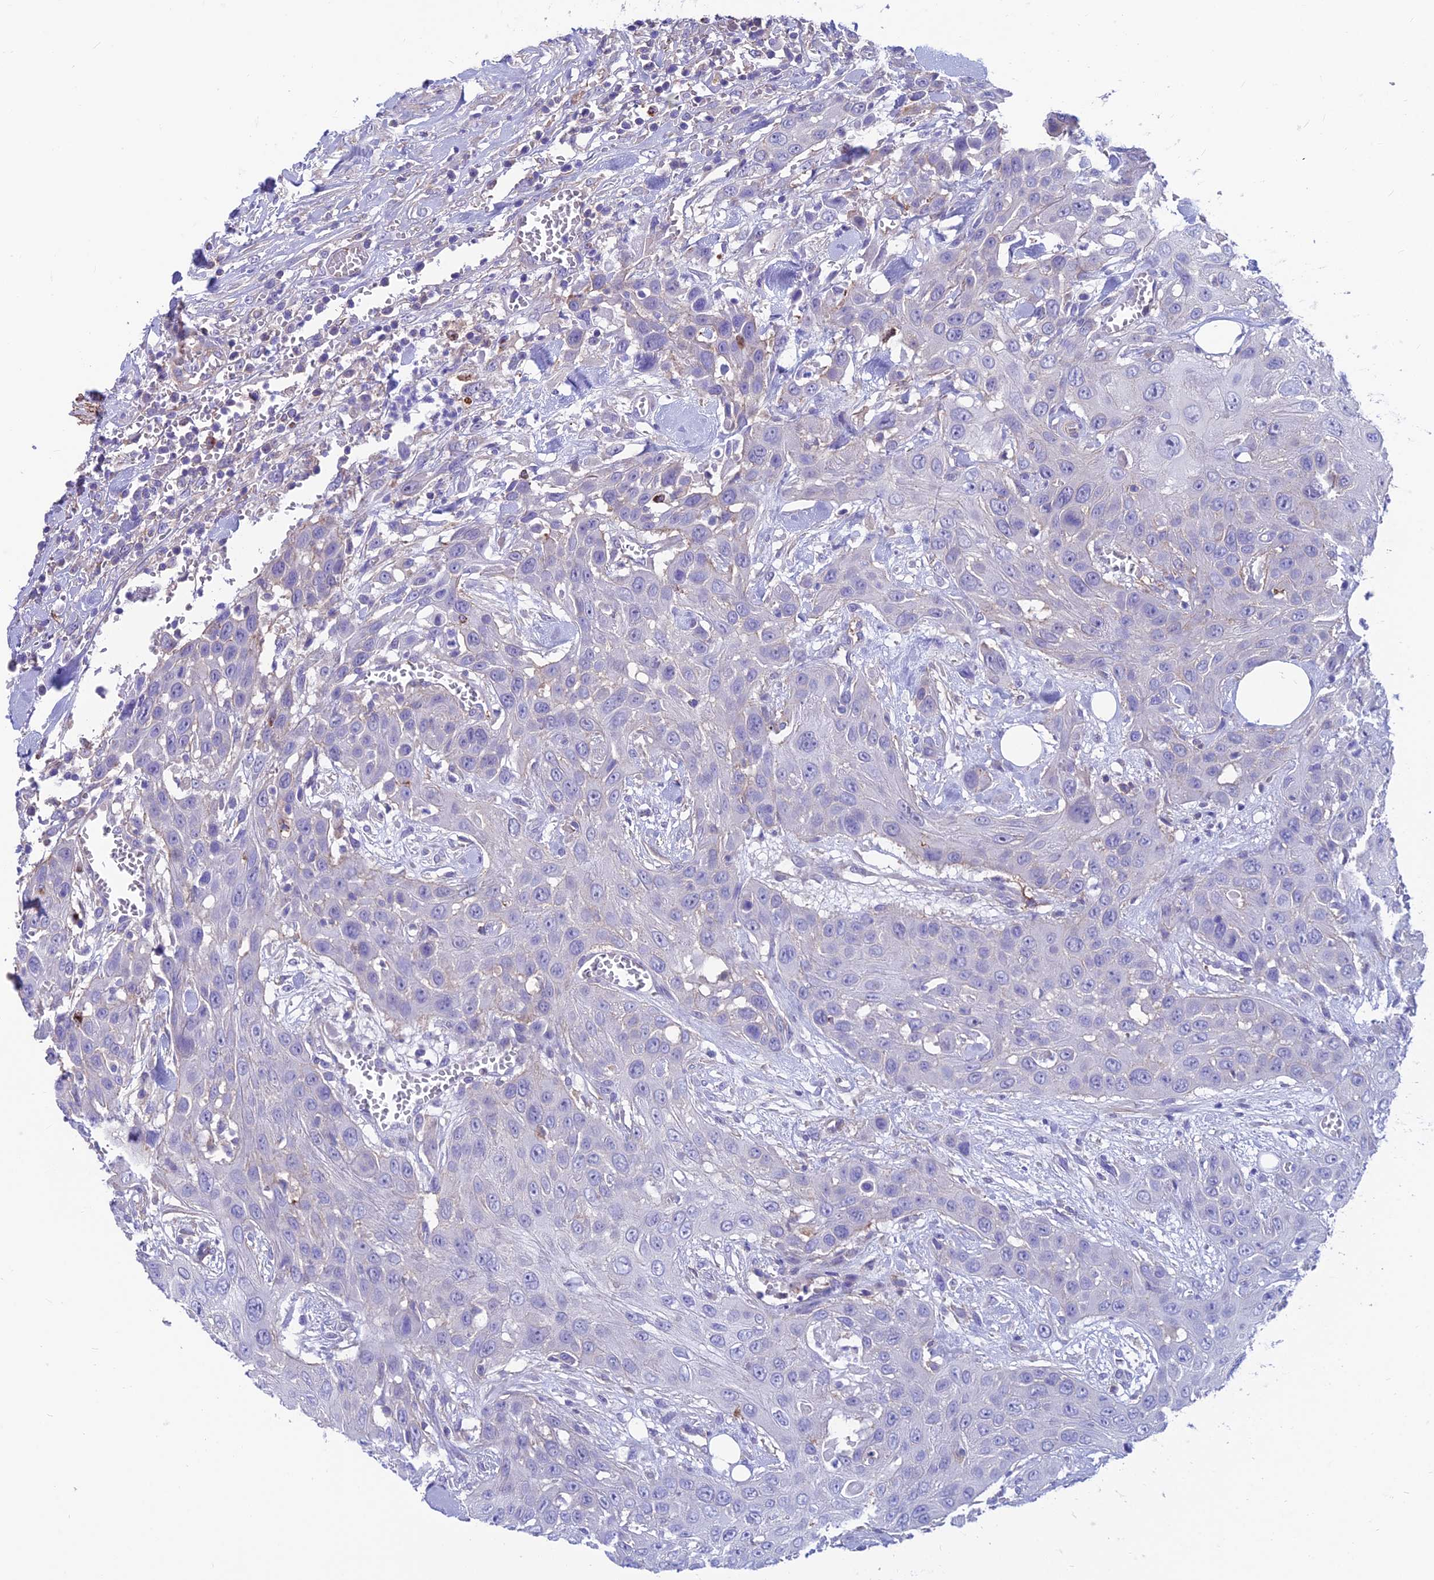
{"staining": {"intensity": "negative", "quantity": "none", "location": "none"}, "tissue": "head and neck cancer", "cell_type": "Tumor cells", "image_type": "cancer", "snomed": [{"axis": "morphology", "description": "Squamous cell carcinoma, NOS"}, {"axis": "topography", "description": "Head-Neck"}], "caption": "Tumor cells show no significant positivity in squamous cell carcinoma (head and neck).", "gene": "RTN4RL1", "patient": {"sex": "male", "age": 81}}